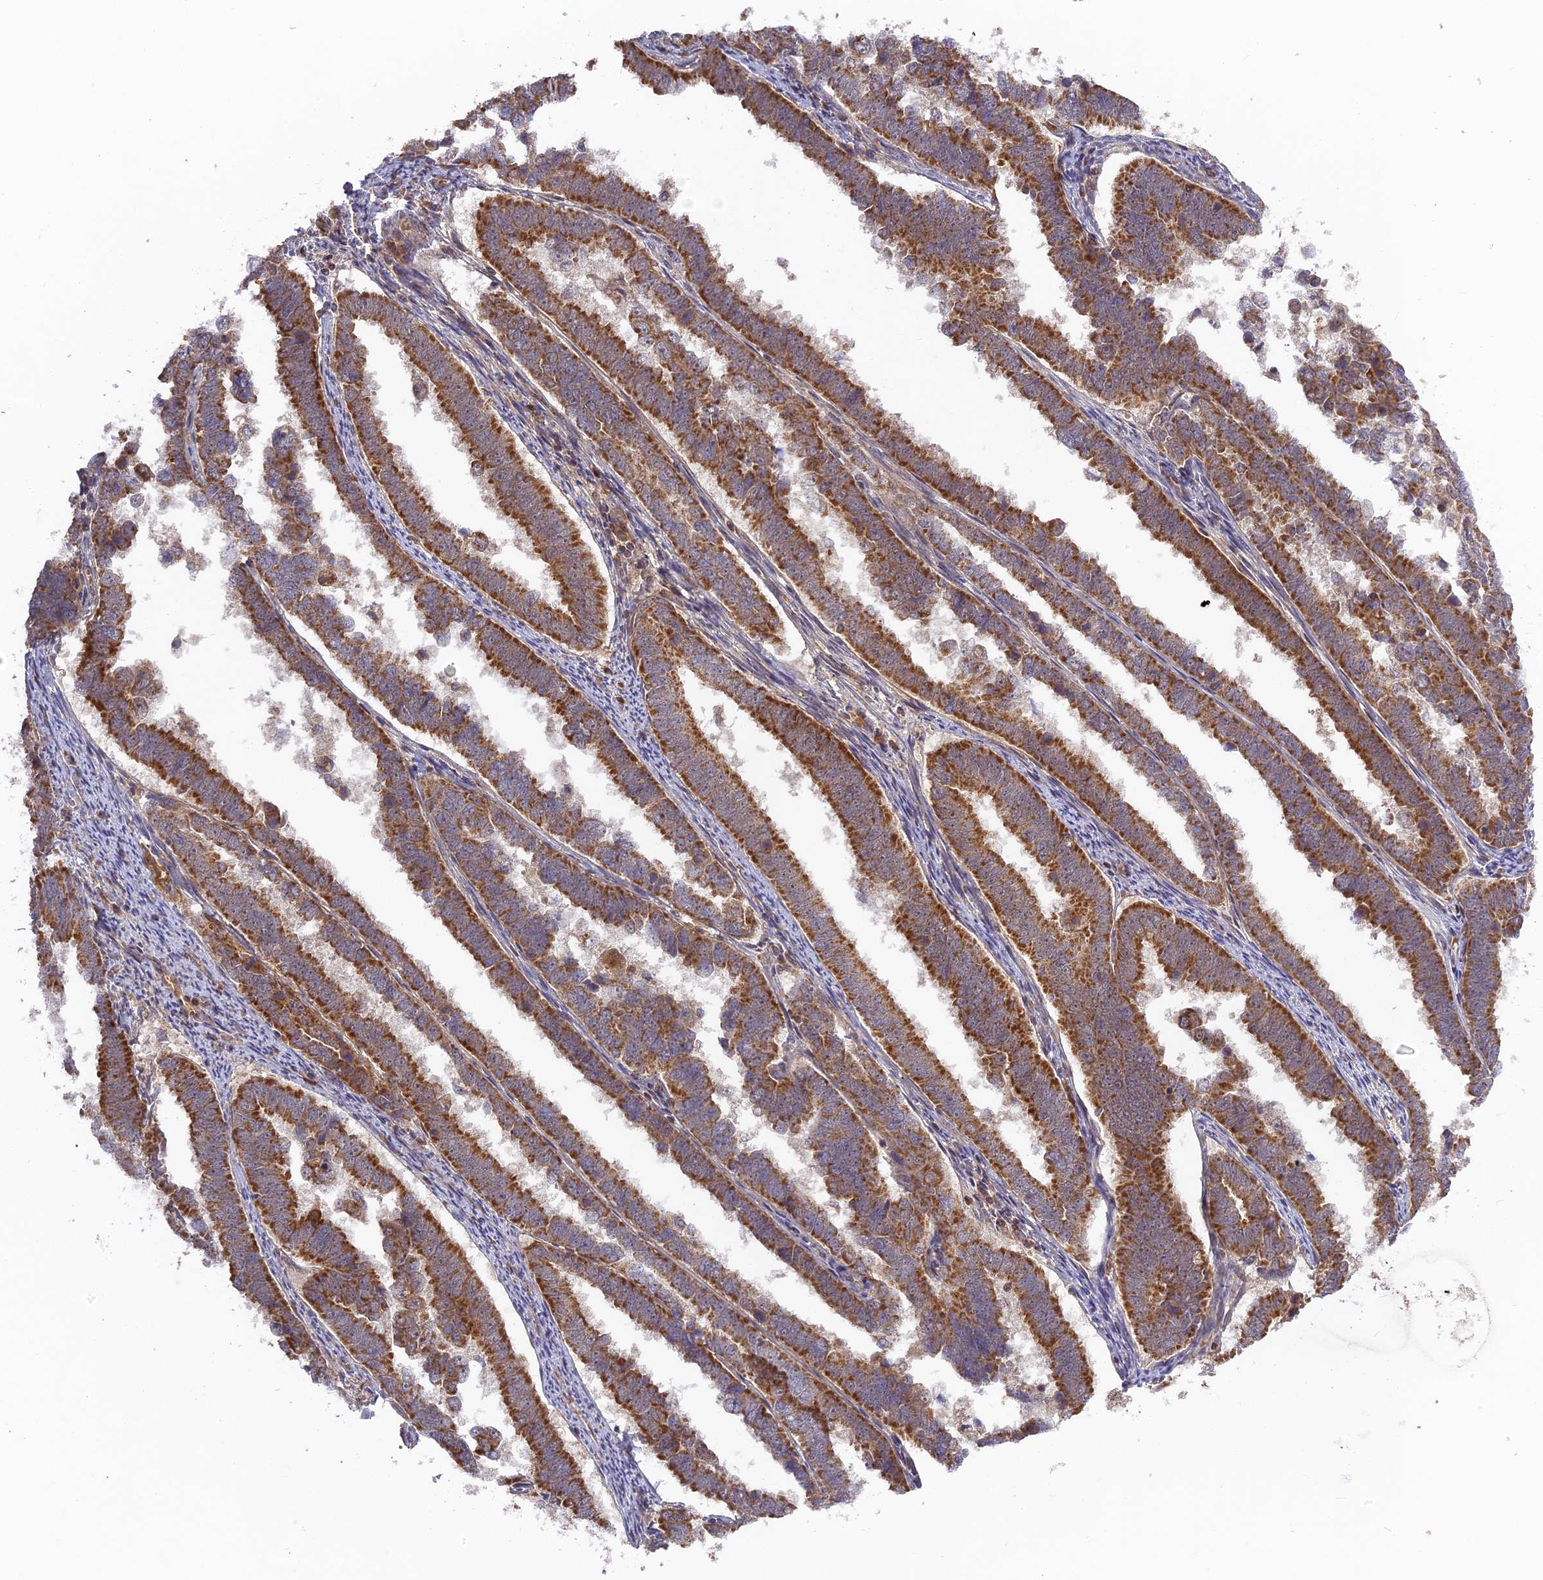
{"staining": {"intensity": "moderate", "quantity": ">75%", "location": "cytoplasmic/membranous"}, "tissue": "endometrial cancer", "cell_type": "Tumor cells", "image_type": "cancer", "snomed": [{"axis": "morphology", "description": "Adenocarcinoma, NOS"}, {"axis": "topography", "description": "Endometrium"}], "caption": "Immunohistochemical staining of human adenocarcinoma (endometrial) displays moderate cytoplasmic/membranous protein expression in approximately >75% of tumor cells. (DAB (3,3'-diaminobenzidine) = brown stain, brightfield microscopy at high magnification).", "gene": "RPIA", "patient": {"sex": "female", "age": 75}}